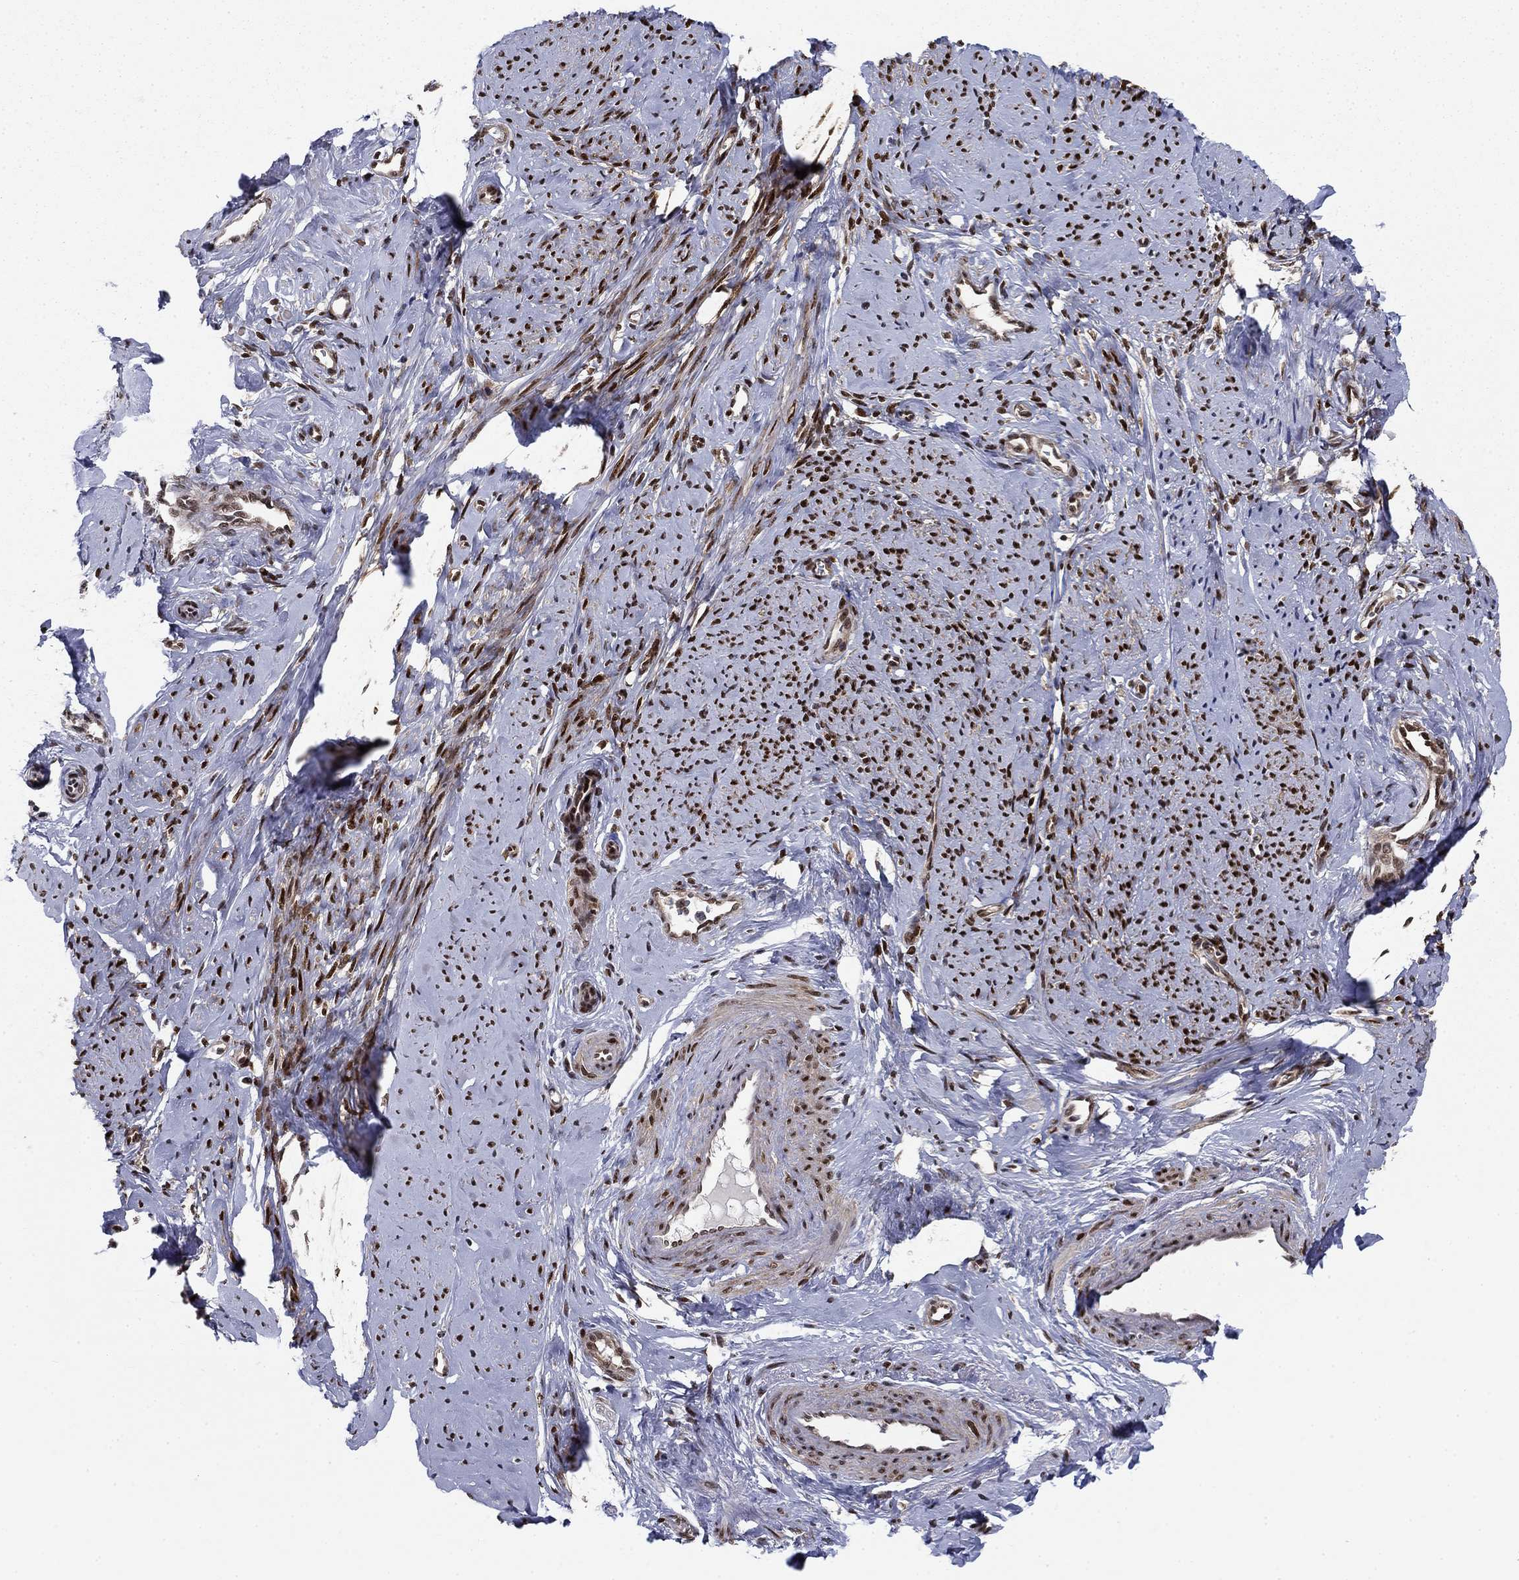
{"staining": {"intensity": "strong", "quantity": ">75%", "location": "nuclear"}, "tissue": "smooth muscle", "cell_type": "Smooth muscle cells", "image_type": "normal", "snomed": [{"axis": "morphology", "description": "Normal tissue, NOS"}, {"axis": "topography", "description": "Smooth muscle"}], "caption": "A brown stain highlights strong nuclear expression of a protein in smooth muscle cells of normal smooth muscle. The staining is performed using DAB (3,3'-diaminobenzidine) brown chromogen to label protein expression. The nuclei are counter-stained blue using hematoxylin.", "gene": "FKBP4", "patient": {"sex": "female", "age": 48}}